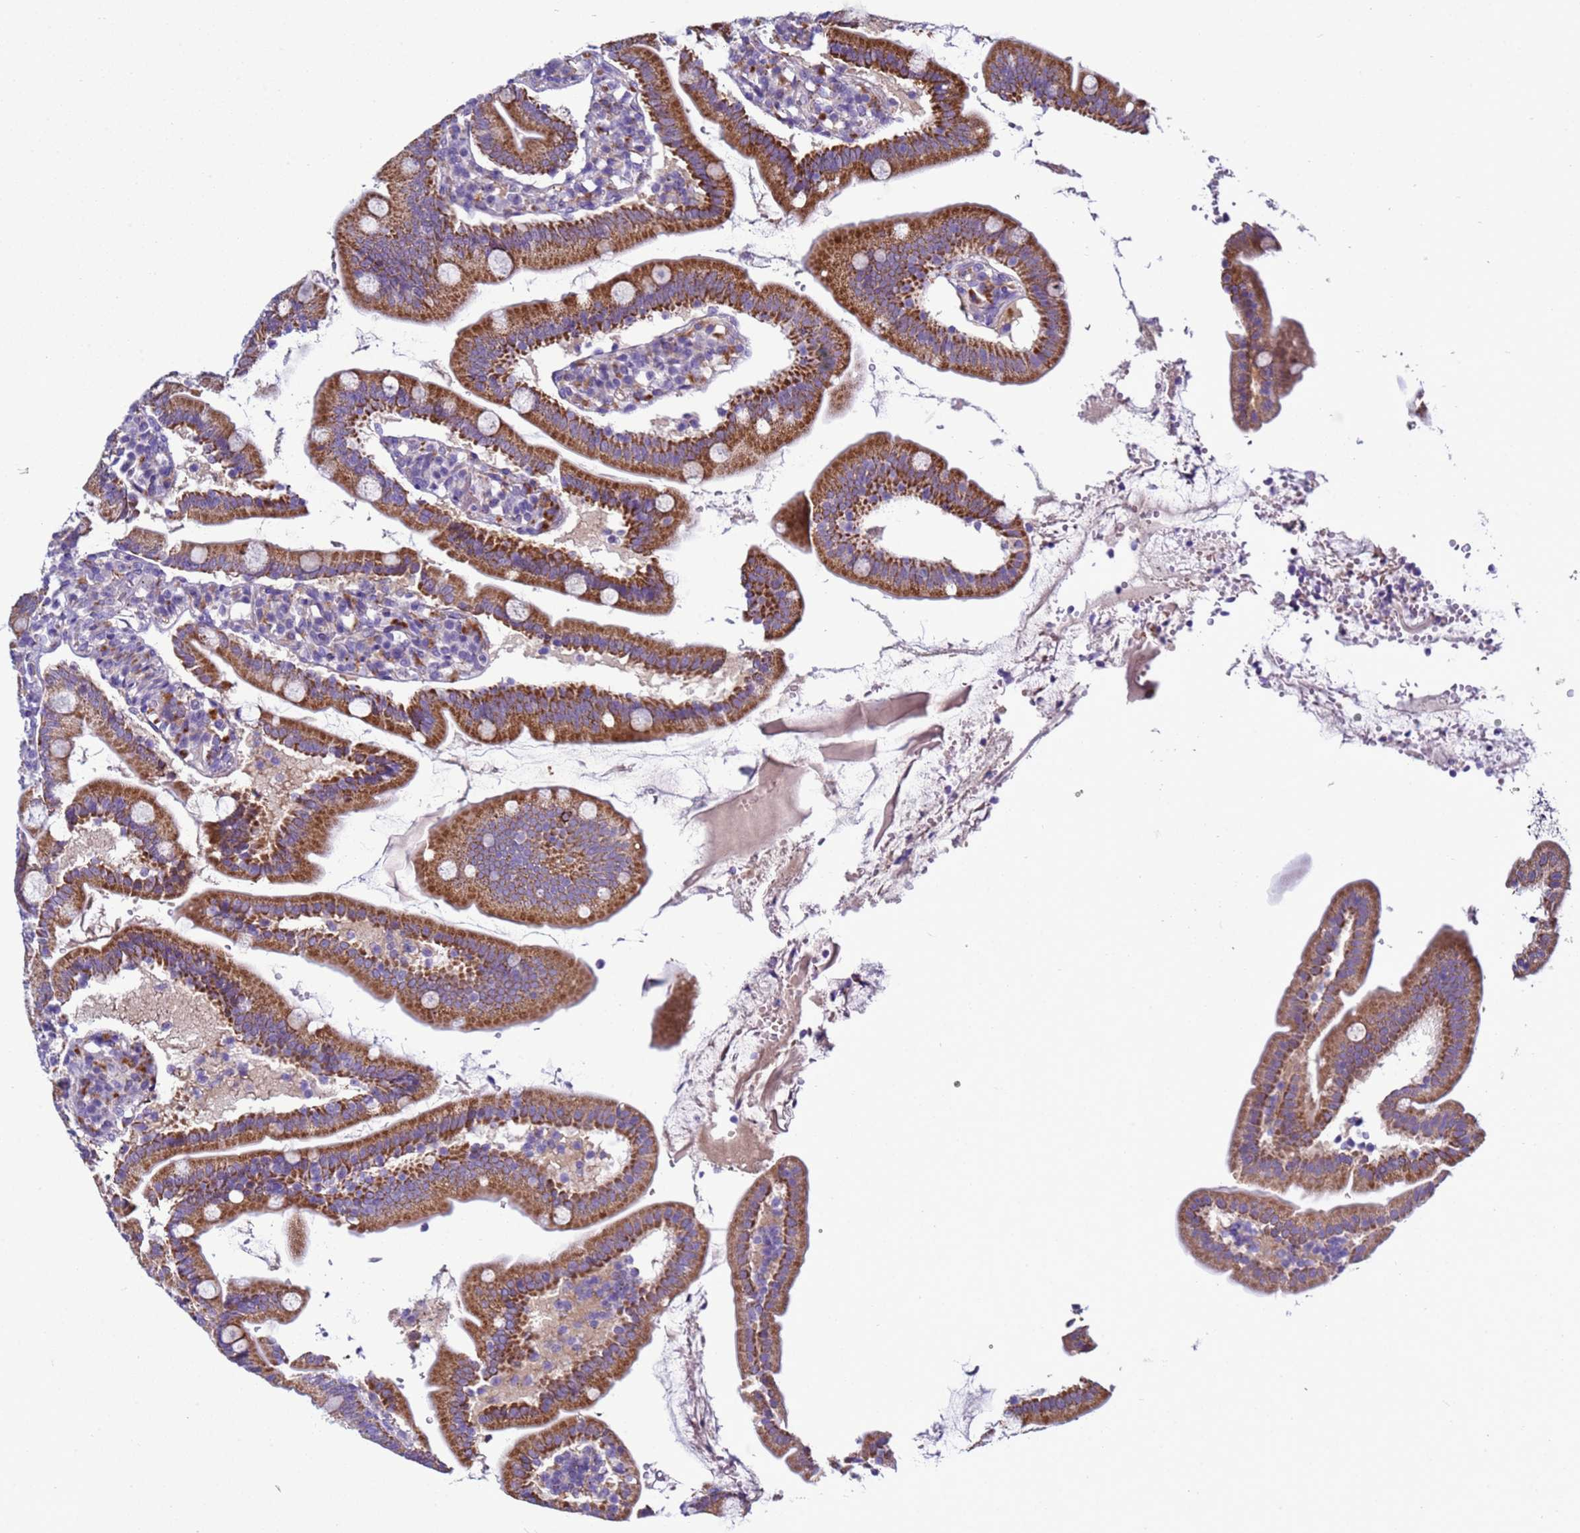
{"staining": {"intensity": "strong", "quantity": ">75%", "location": "cytoplasmic/membranous"}, "tissue": "duodenum", "cell_type": "Glandular cells", "image_type": "normal", "snomed": [{"axis": "morphology", "description": "Normal tissue, NOS"}, {"axis": "topography", "description": "Duodenum"}], "caption": "Immunohistochemistry photomicrograph of benign duodenum: human duodenum stained using immunohistochemistry (IHC) exhibits high levels of strong protein expression localized specifically in the cytoplasmic/membranous of glandular cells, appearing as a cytoplasmic/membranous brown color.", "gene": "NAT1", "patient": {"sex": "female", "age": 67}}